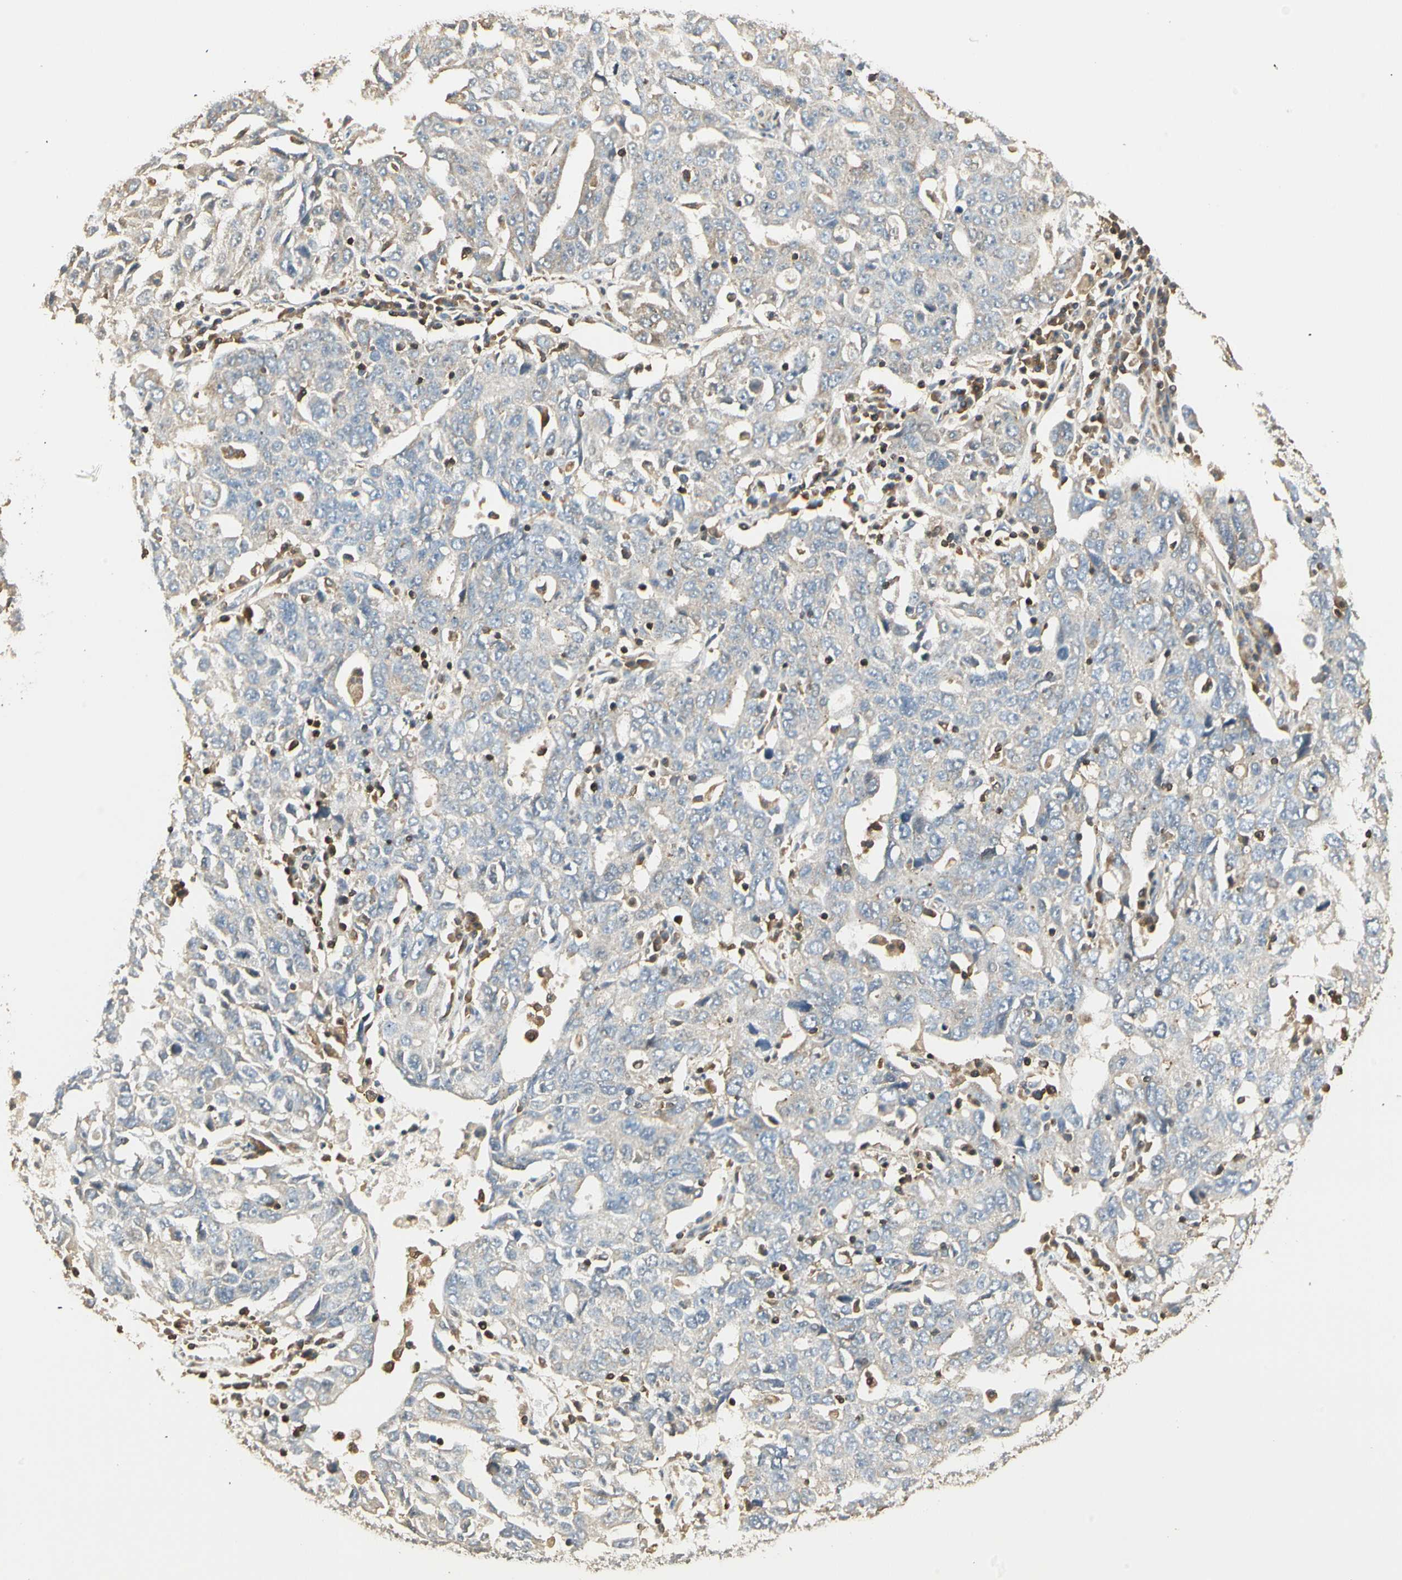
{"staining": {"intensity": "weak", "quantity": ">75%", "location": "cytoplasmic/membranous"}, "tissue": "ovarian cancer", "cell_type": "Tumor cells", "image_type": "cancer", "snomed": [{"axis": "morphology", "description": "Carcinoma, endometroid"}, {"axis": "topography", "description": "Ovary"}], "caption": "An image of human ovarian cancer (endometroid carcinoma) stained for a protein reveals weak cytoplasmic/membranous brown staining in tumor cells.", "gene": "CRLF3", "patient": {"sex": "female", "age": 62}}